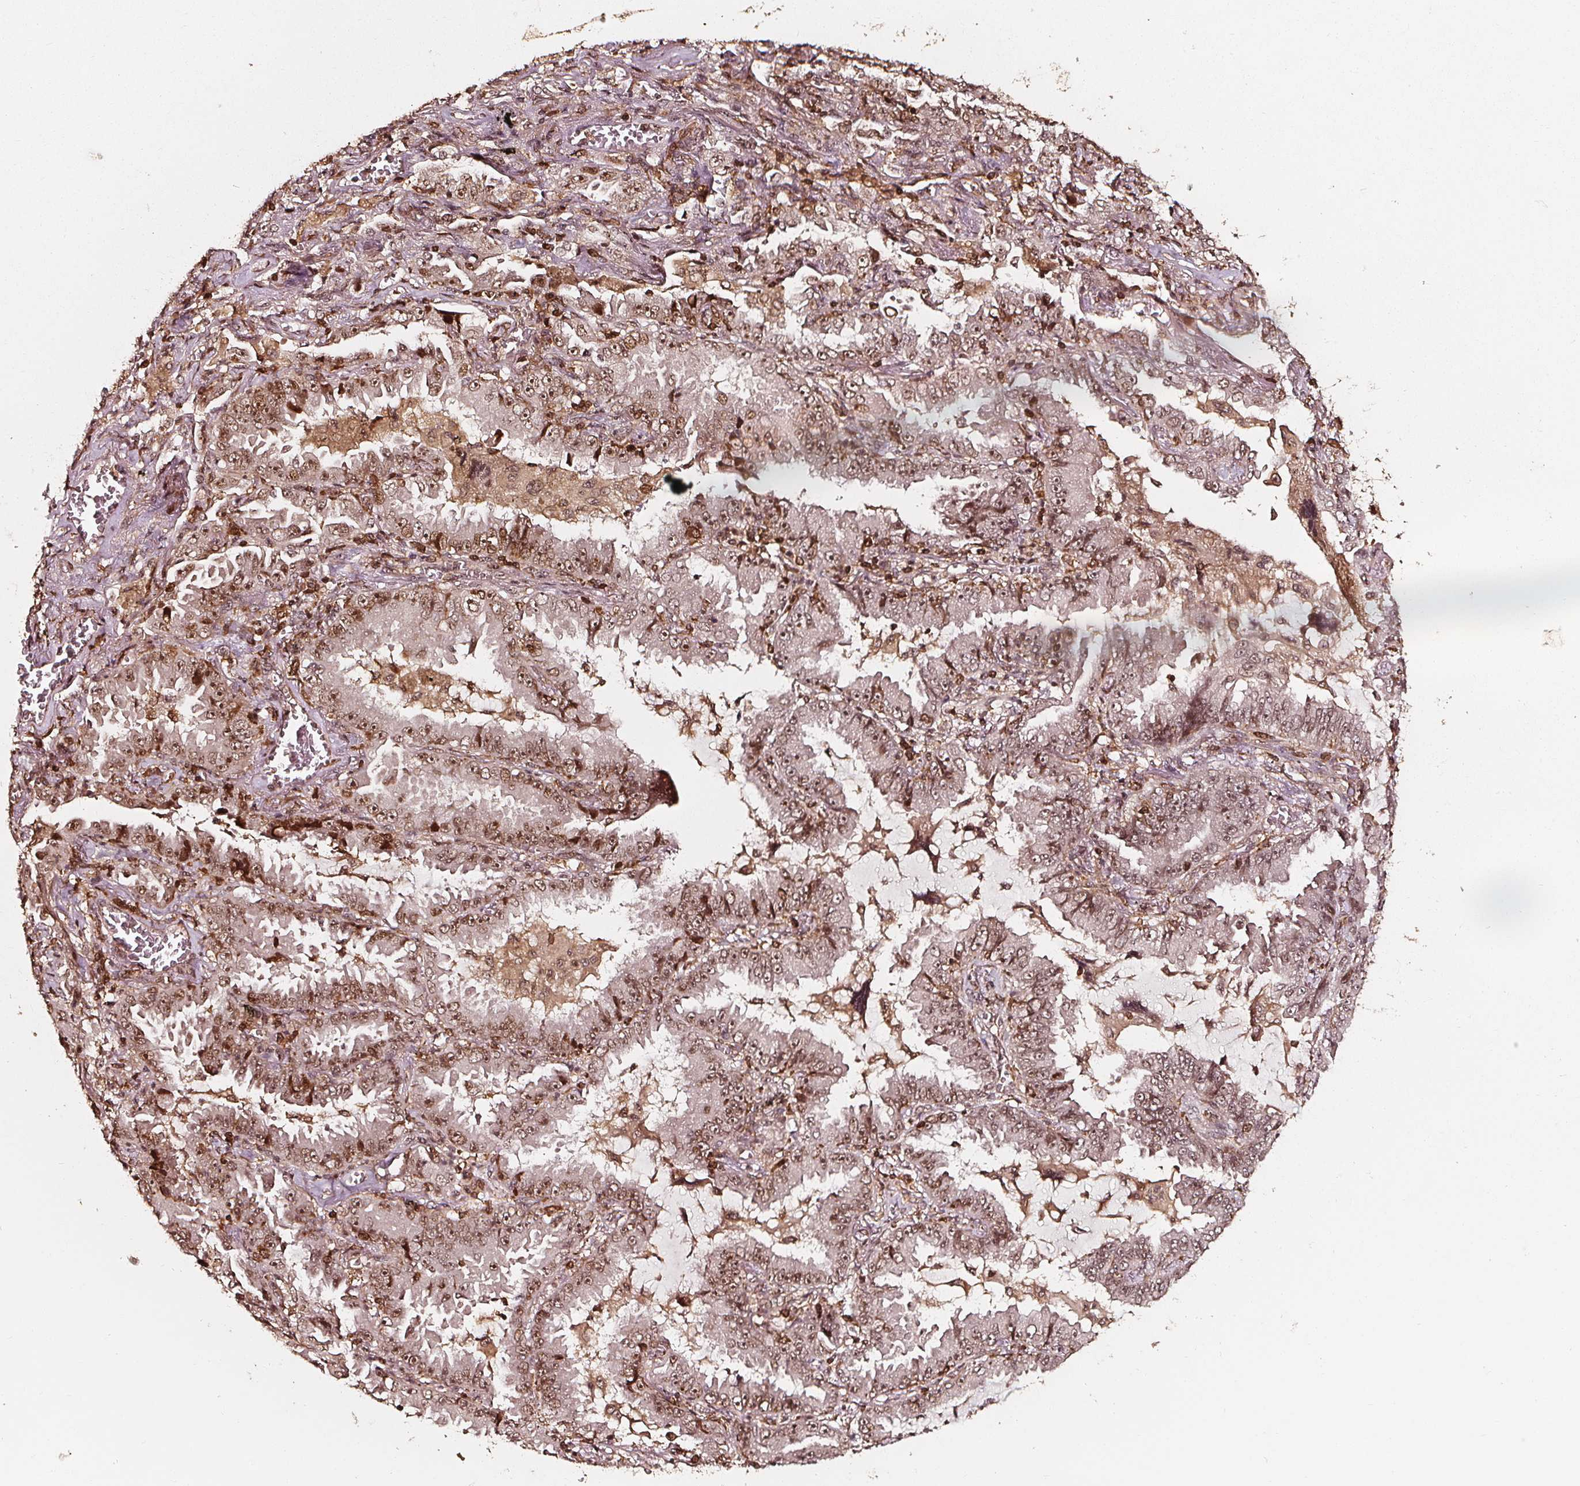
{"staining": {"intensity": "moderate", "quantity": ">75%", "location": "nuclear"}, "tissue": "lung cancer", "cell_type": "Tumor cells", "image_type": "cancer", "snomed": [{"axis": "morphology", "description": "Adenocarcinoma, NOS"}, {"axis": "topography", "description": "Lung"}], "caption": "Brown immunohistochemical staining in lung adenocarcinoma exhibits moderate nuclear positivity in about >75% of tumor cells. (Brightfield microscopy of DAB IHC at high magnification).", "gene": "EXOSC9", "patient": {"sex": "female", "age": 52}}